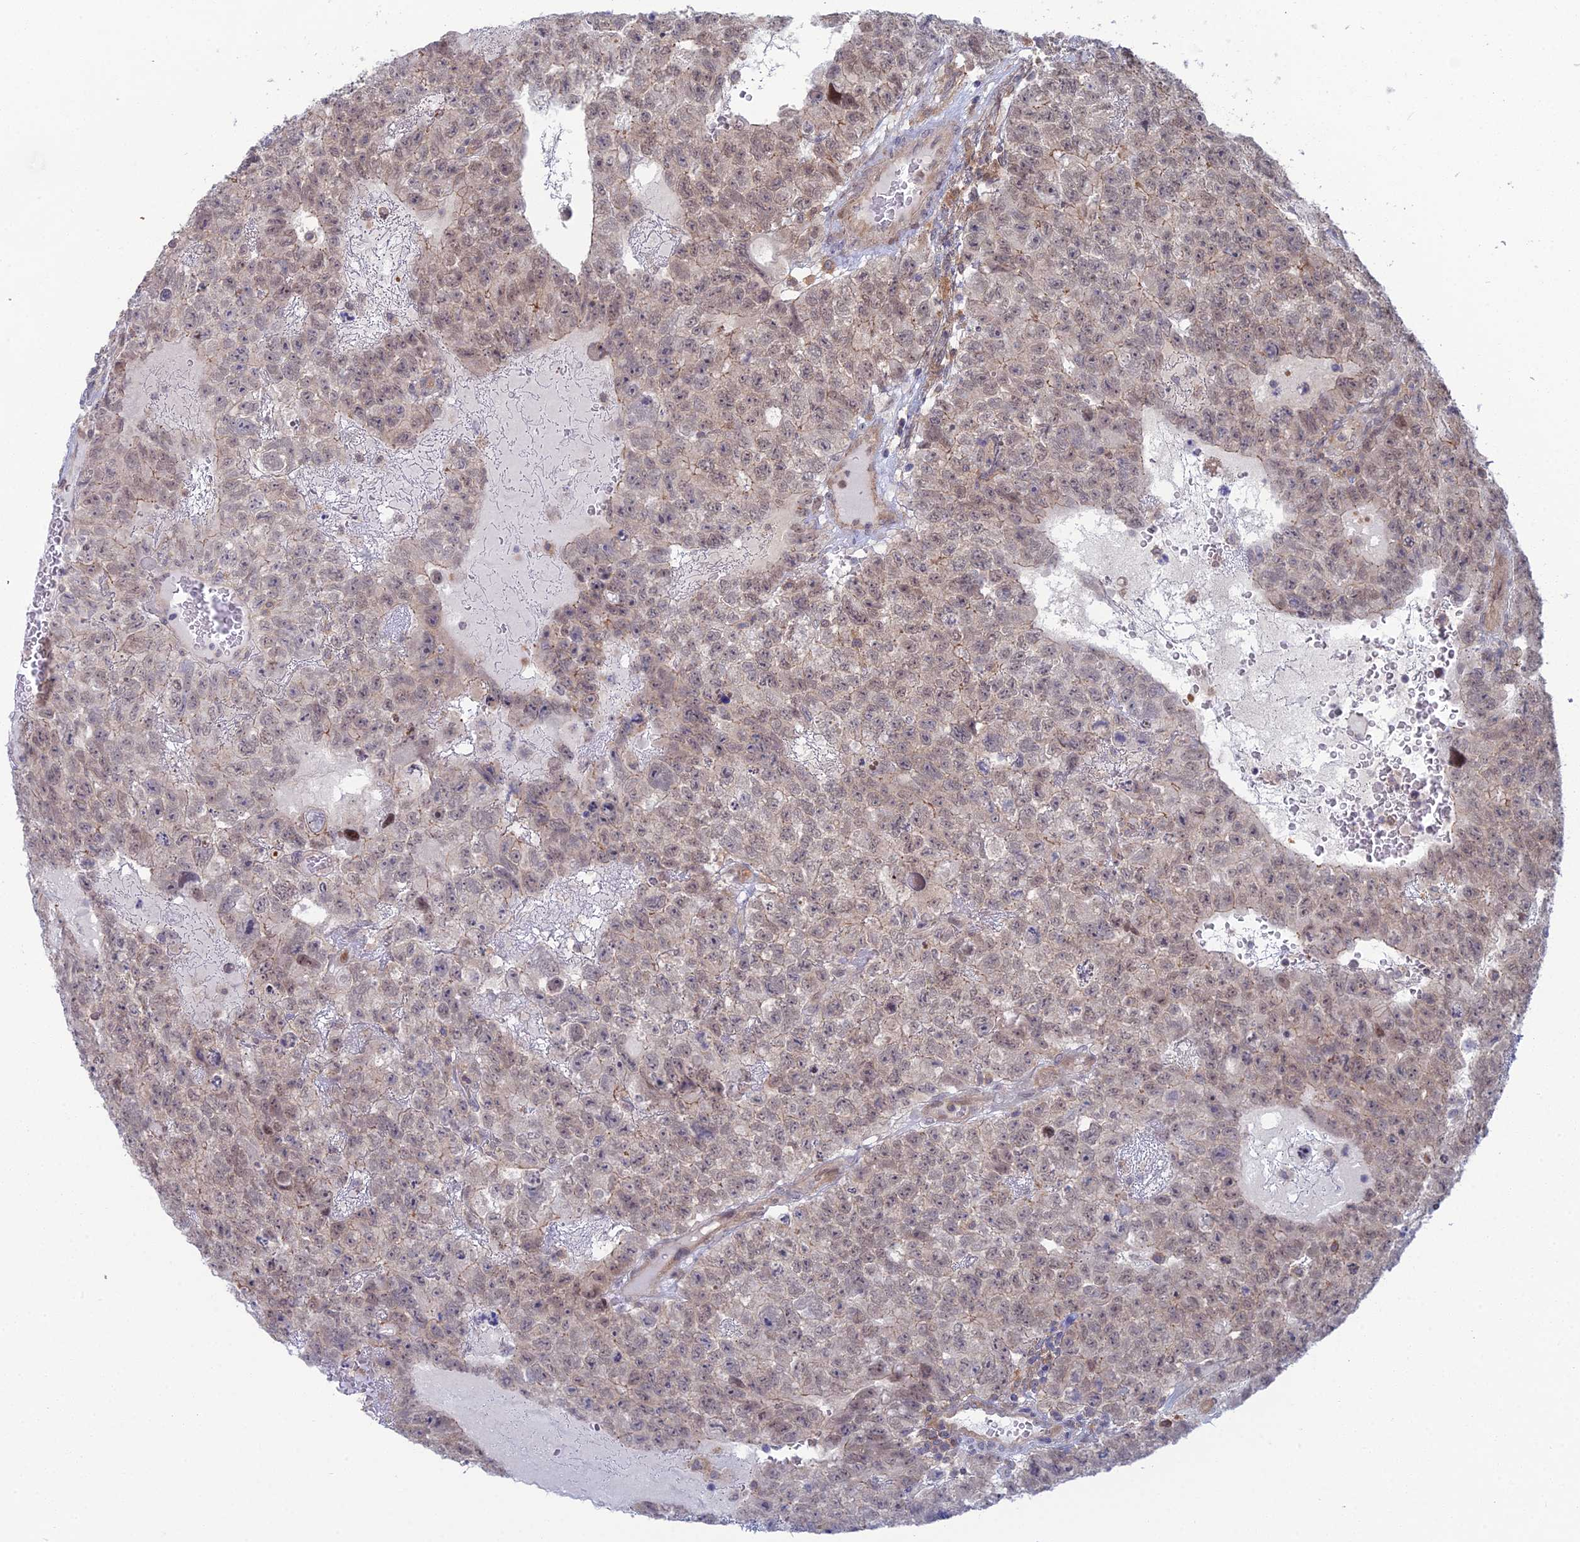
{"staining": {"intensity": "weak", "quantity": "<25%", "location": "nuclear"}, "tissue": "testis cancer", "cell_type": "Tumor cells", "image_type": "cancer", "snomed": [{"axis": "morphology", "description": "Carcinoma, Embryonal, NOS"}, {"axis": "topography", "description": "Testis"}], "caption": "There is no significant positivity in tumor cells of testis cancer (embryonal carcinoma). The staining was performed using DAB to visualize the protein expression in brown, while the nuclei were stained in blue with hematoxylin (Magnification: 20x).", "gene": "ABHD1", "patient": {"sex": "male", "age": 26}}